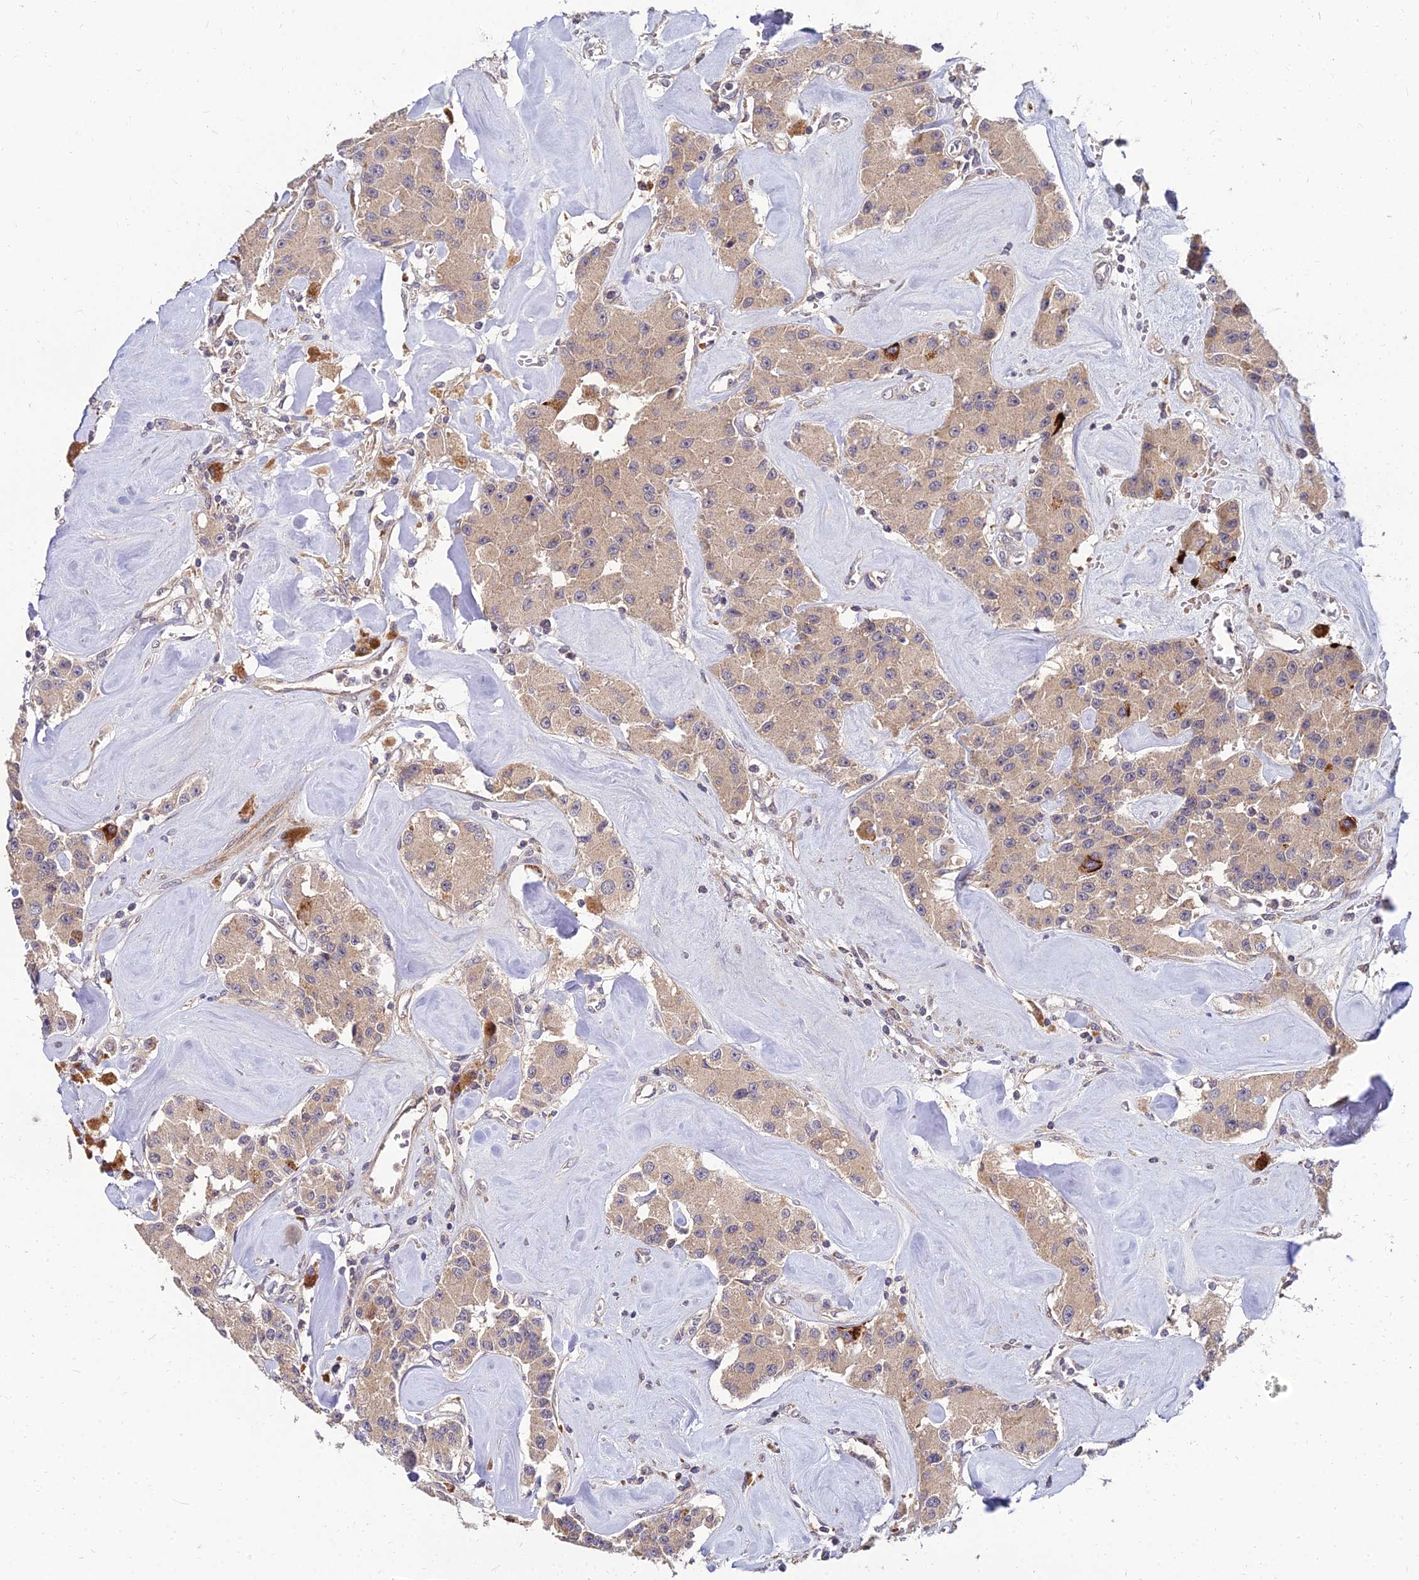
{"staining": {"intensity": "strong", "quantity": "<25%", "location": "cytoplasmic/membranous"}, "tissue": "carcinoid", "cell_type": "Tumor cells", "image_type": "cancer", "snomed": [{"axis": "morphology", "description": "Carcinoid, malignant, NOS"}, {"axis": "topography", "description": "Pancreas"}], "caption": "Protein expression analysis of carcinoid (malignant) demonstrates strong cytoplasmic/membranous positivity in approximately <25% of tumor cells.", "gene": "NPY", "patient": {"sex": "male", "age": 41}}